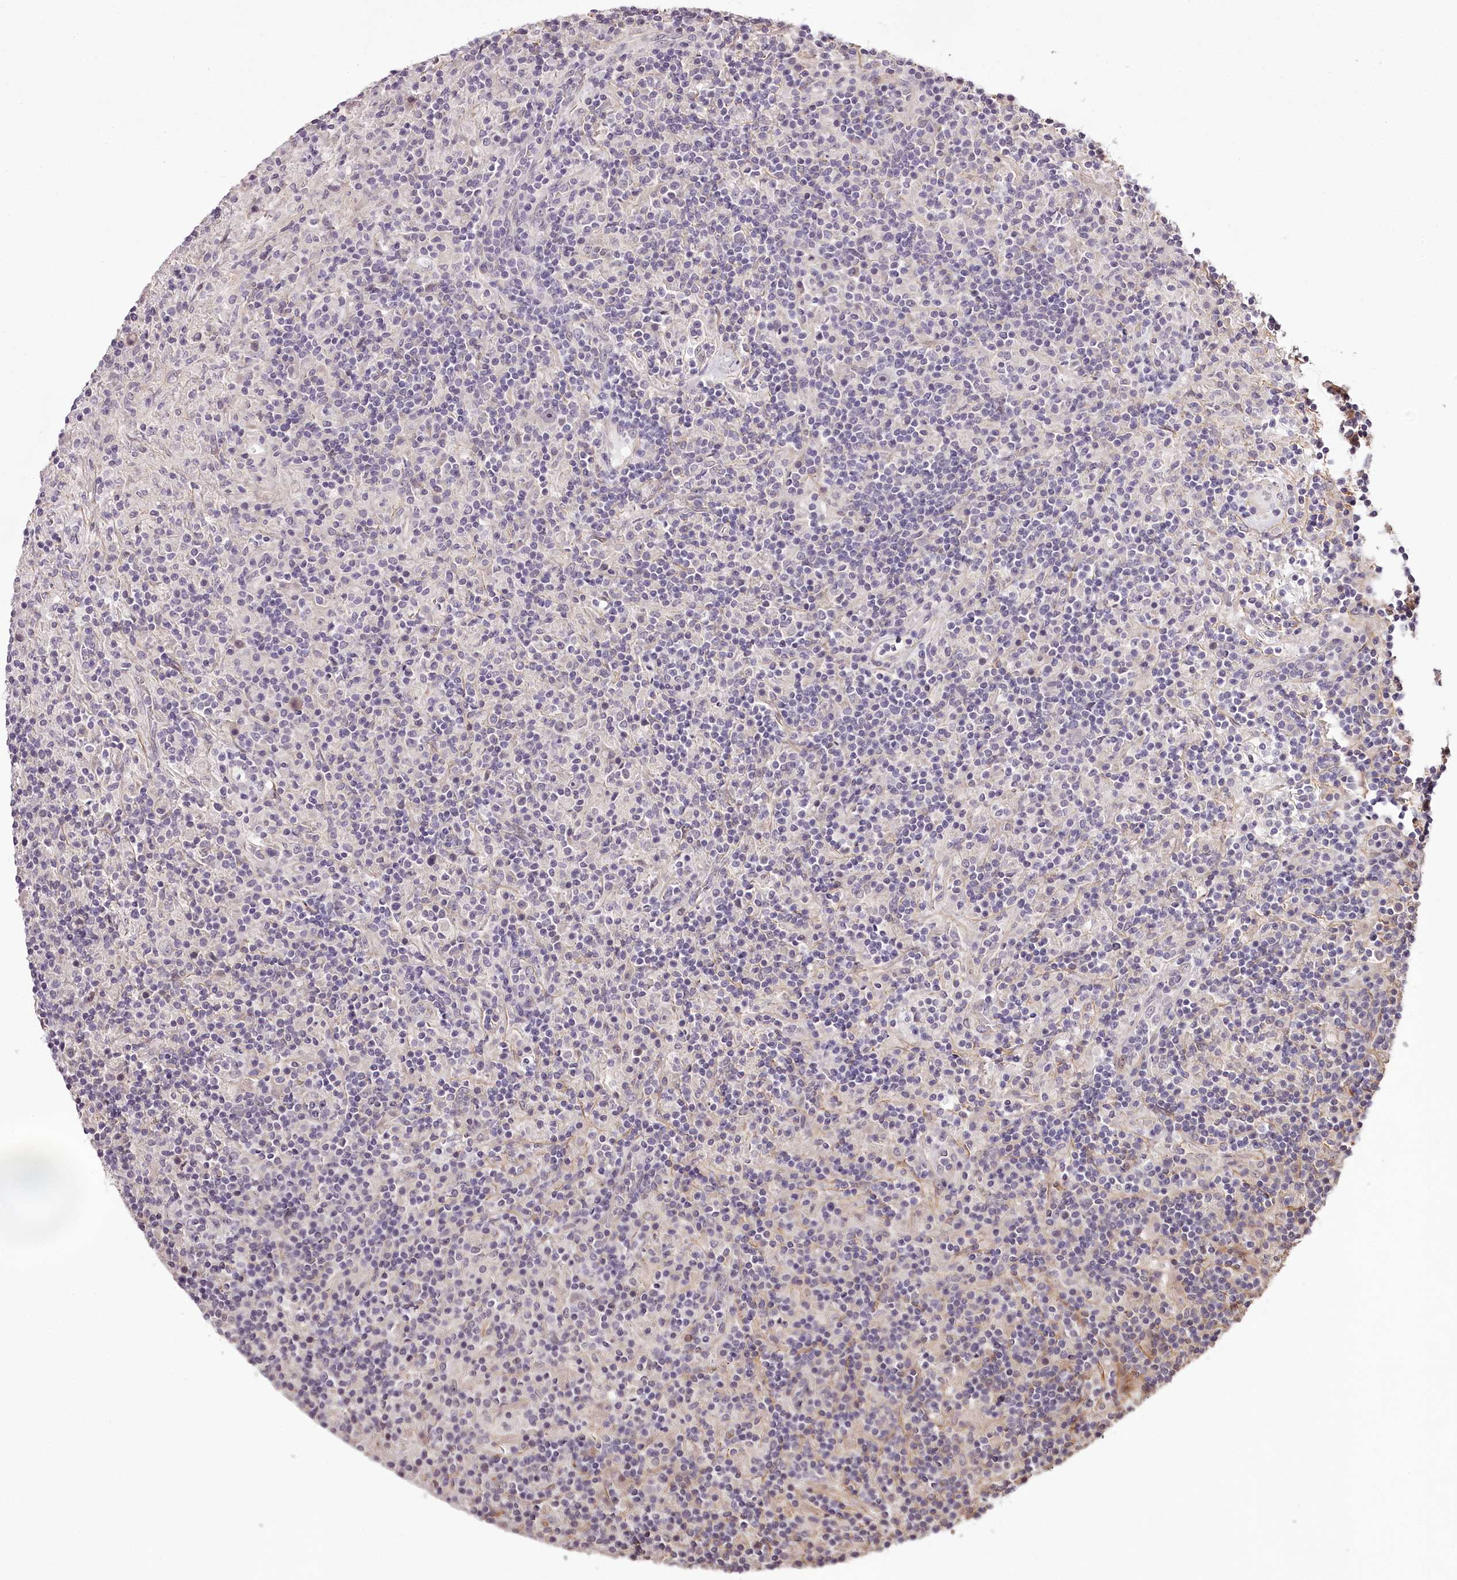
{"staining": {"intensity": "negative", "quantity": "none", "location": "none"}, "tissue": "lymphoma", "cell_type": "Tumor cells", "image_type": "cancer", "snomed": [{"axis": "morphology", "description": "Hodgkin's disease, NOS"}, {"axis": "topography", "description": "Lymph node"}], "caption": "Human lymphoma stained for a protein using immunohistochemistry reveals no positivity in tumor cells.", "gene": "TTC33", "patient": {"sex": "male", "age": 70}}